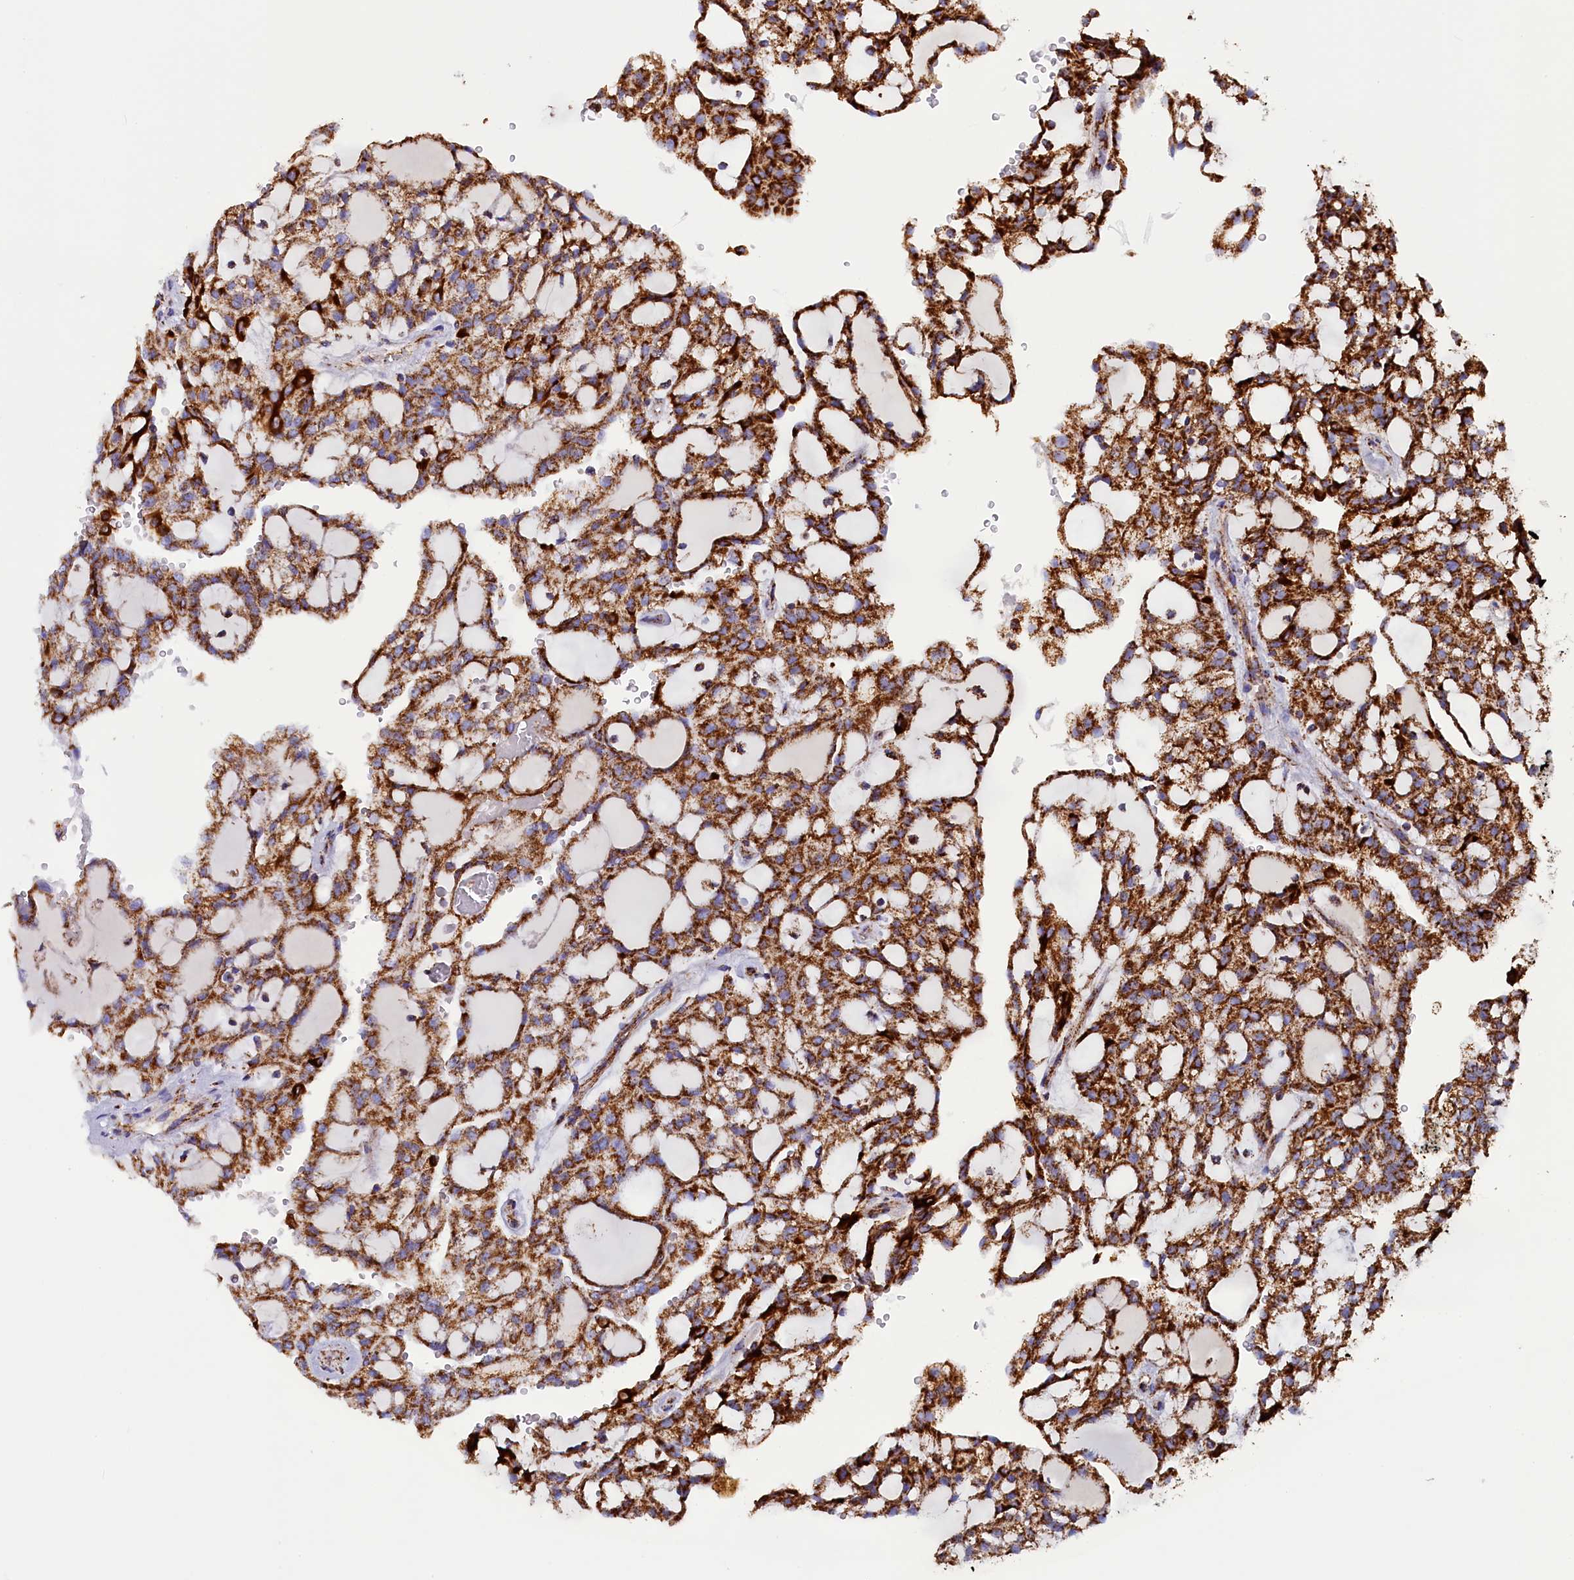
{"staining": {"intensity": "strong", "quantity": ">75%", "location": "cytoplasmic/membranous"}, "tissue": "renal cancer", "cell_type": "Tumor cells", "image_type": "cancer", "snomed": [{"axis": "morphology", "description": "Adenocarcinoma, NOS"}, {"axis": "topography", "description": "Kidney"}], "caption": "Immunohistochemistry (IHC) histopathology image of adenocarcinoma (renal) stained for a protein (brown), which exhibits high levels of strong cytoplasmic/membranous staining in about >75% of tumor cells.", "gene": "SLC39A3", "patient": {"sex": "male", "age": 63}}